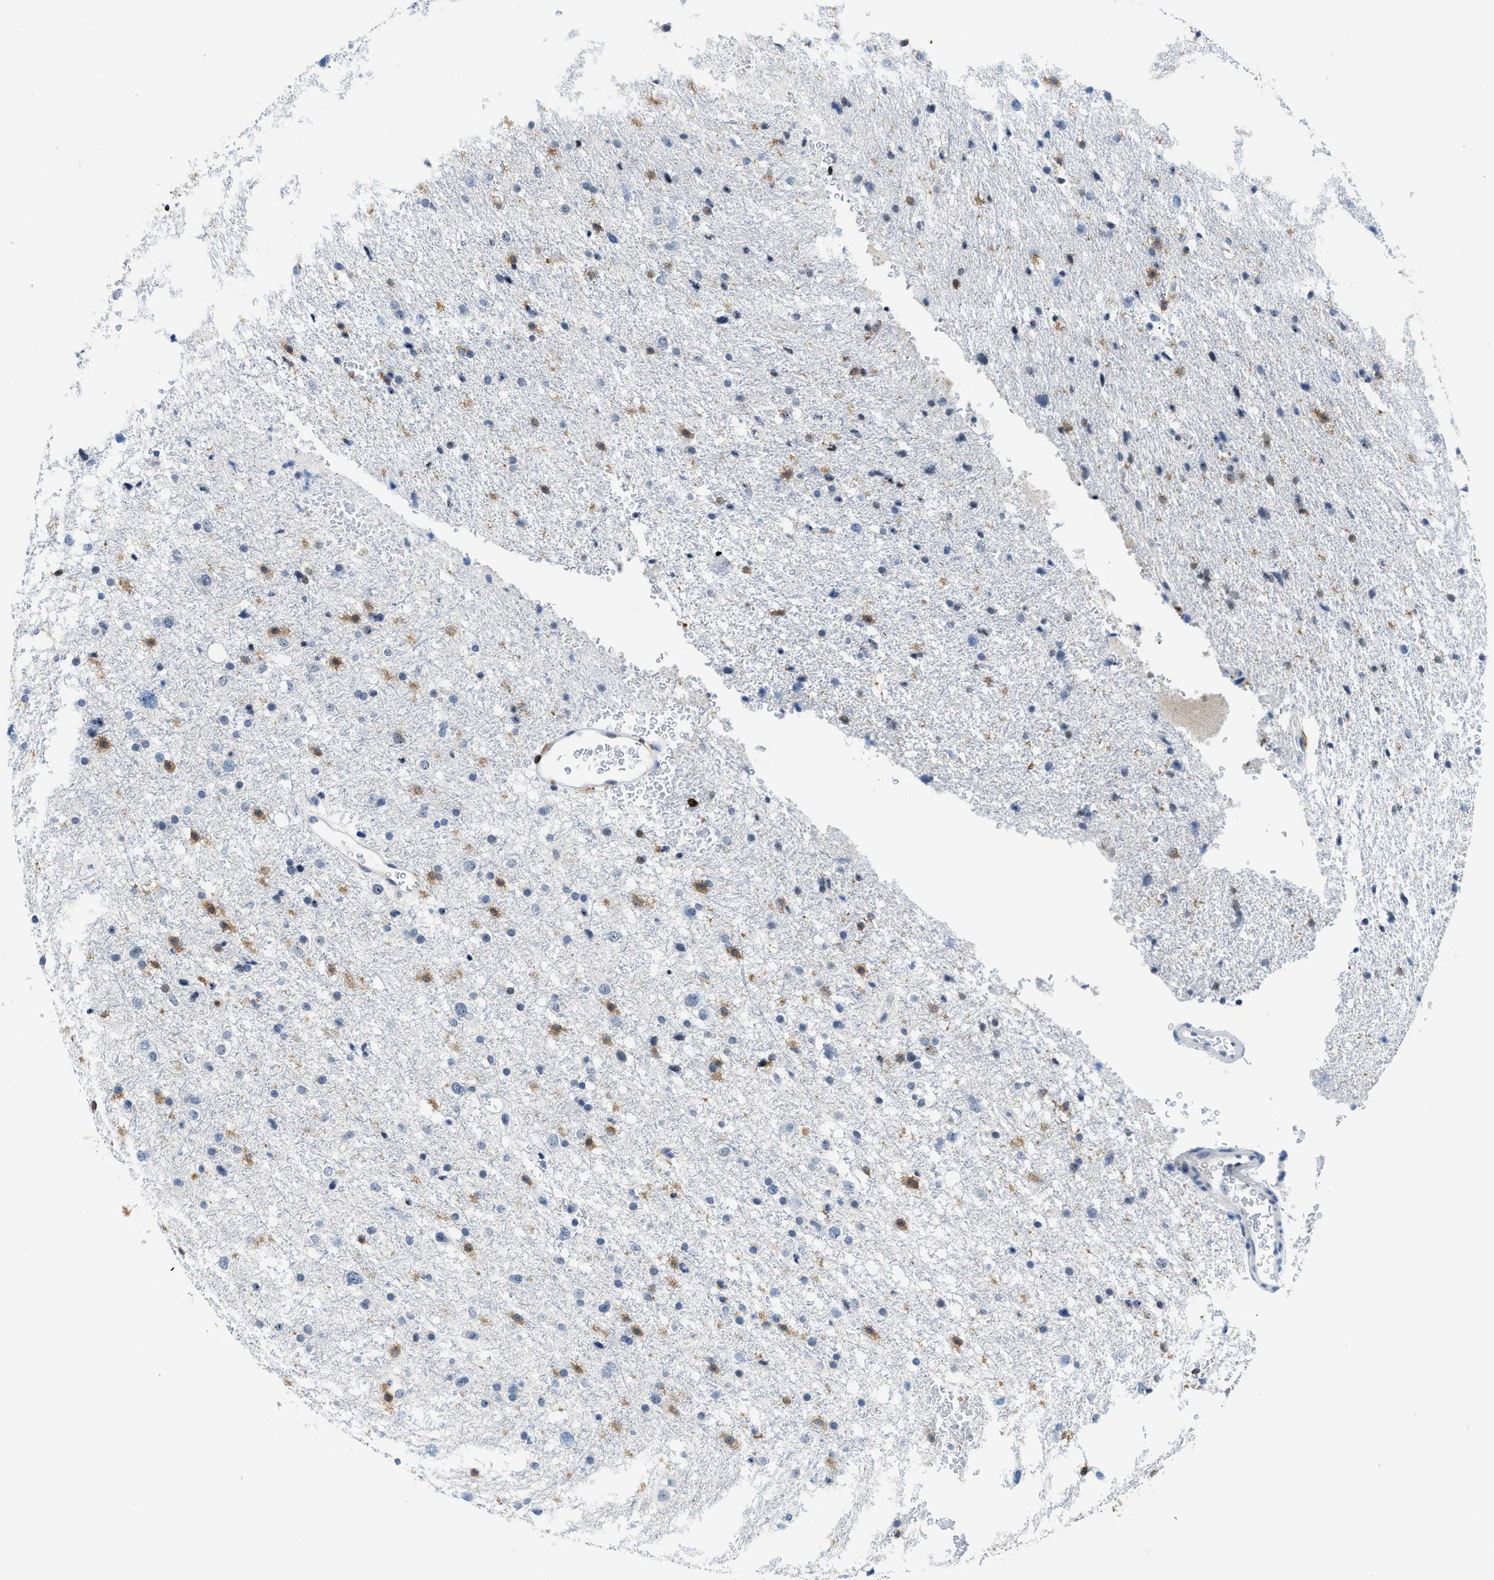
{"staining": {"intensity": "moderate", "quantity": "<25%", "location": "cytoplasmic/membranous"}, "tissue": "glioma", "cell_type": "Tumor cells", "image_type": "cancer", "snomed": [{"axis": "morphology", "description": "Glioma, malignant, Low grade"}, {"axis": "topography", "description": "Brain"}], "caption": "This is an image of immunohistochemistry (IHC) staining of glioma, which shows moderate staining in the cytoplasmic/membranous of tumor cells.", "gene": "FAM151A", "patient": {"sex": "female", "age": 37}}